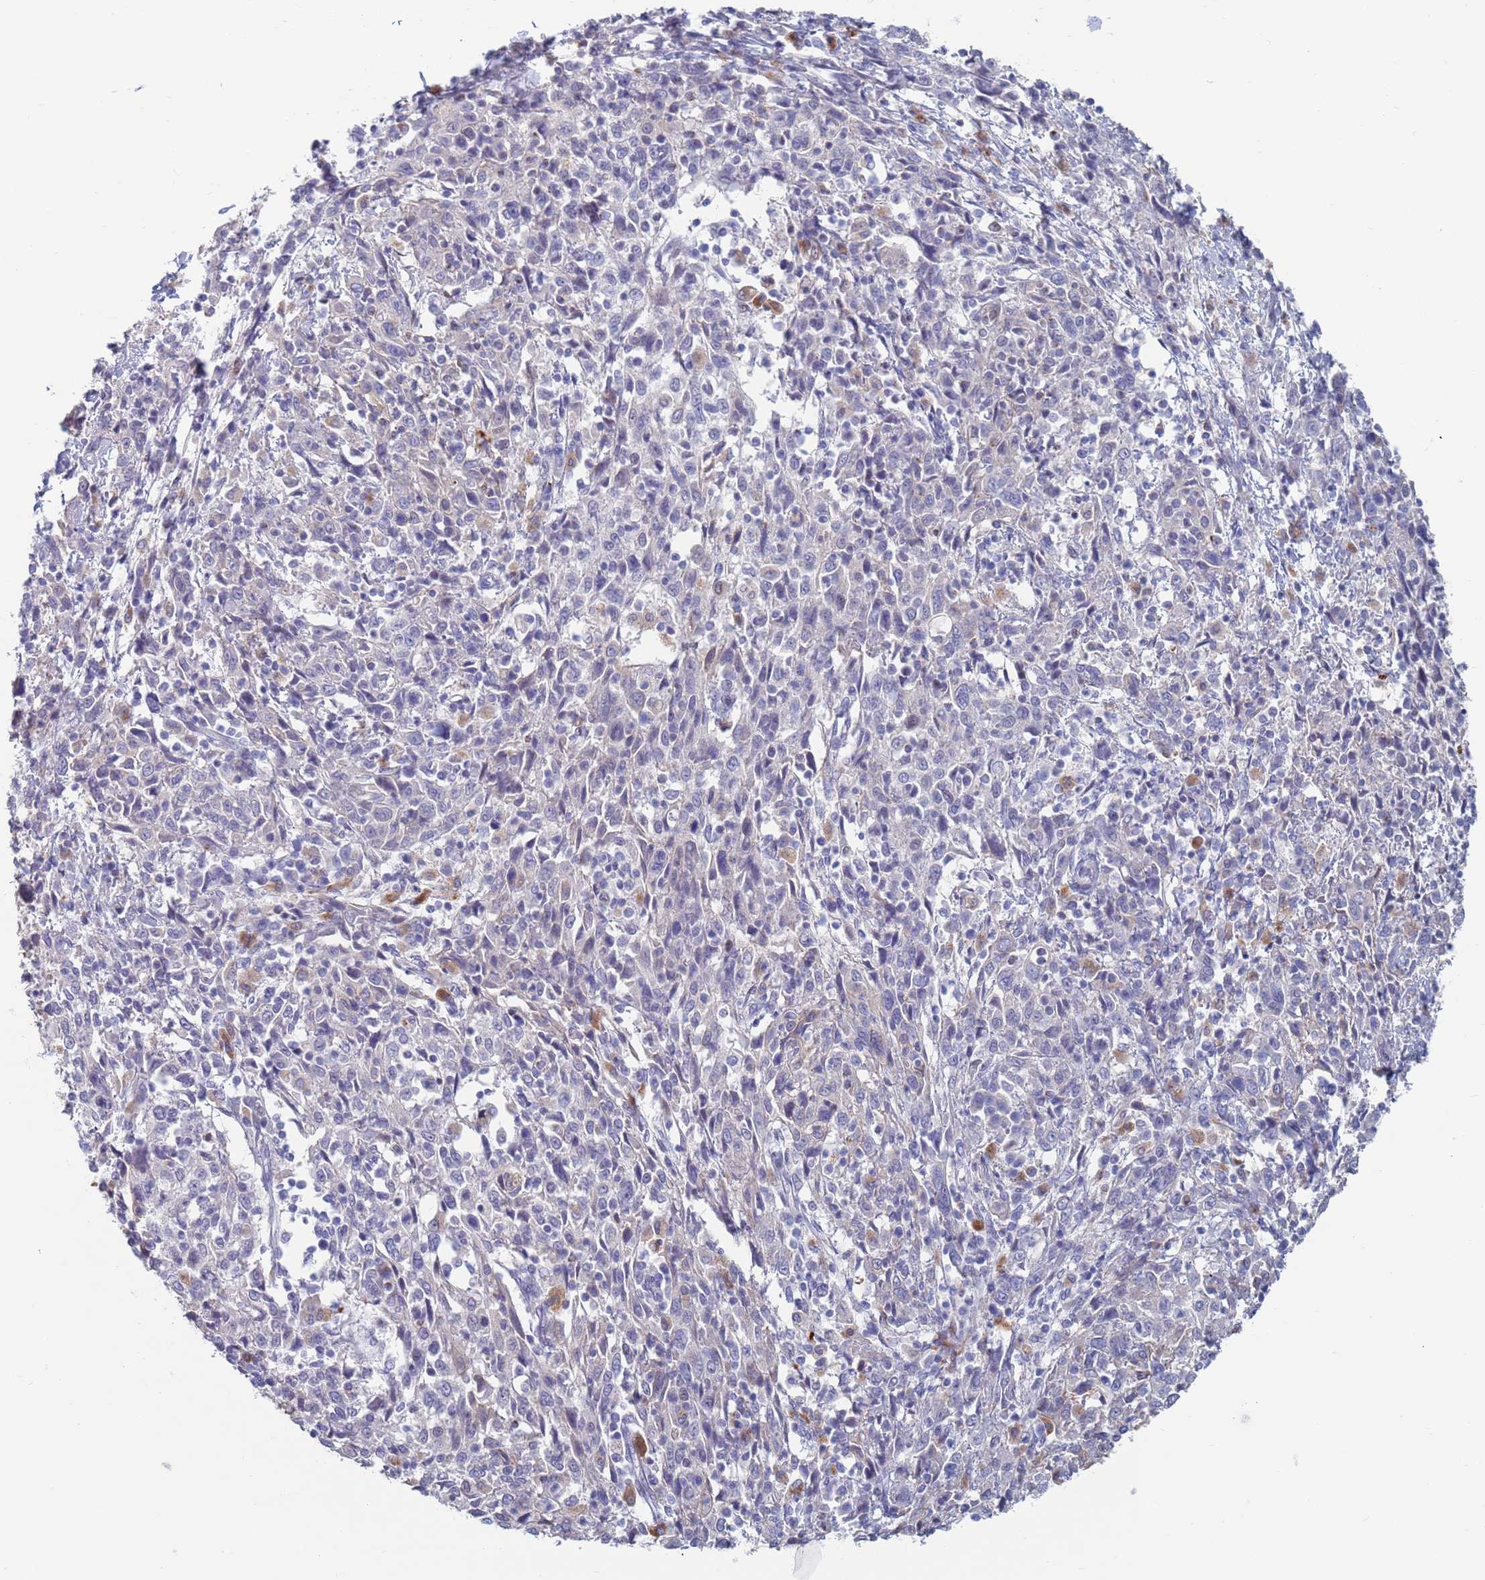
{"staining": {"intensity": "negative", "quantity": "none", "location": "none"}, "tissue": "cervical cancer", "cell_type": "Tumor cells", "image_type": "cancer", "snomed": [{"axis": "morphology", "description": "Squamous cell carcinoma, NOS"}, {"axis": "topography", "description": "Cervix"}], "caption": "This is an IHC photomicrograph of human cervical squamous cell carcinoma. There is no positivity in tumor cells.", "gene": "FUCA1", "patient": {"sex": "female", "age": 46}}